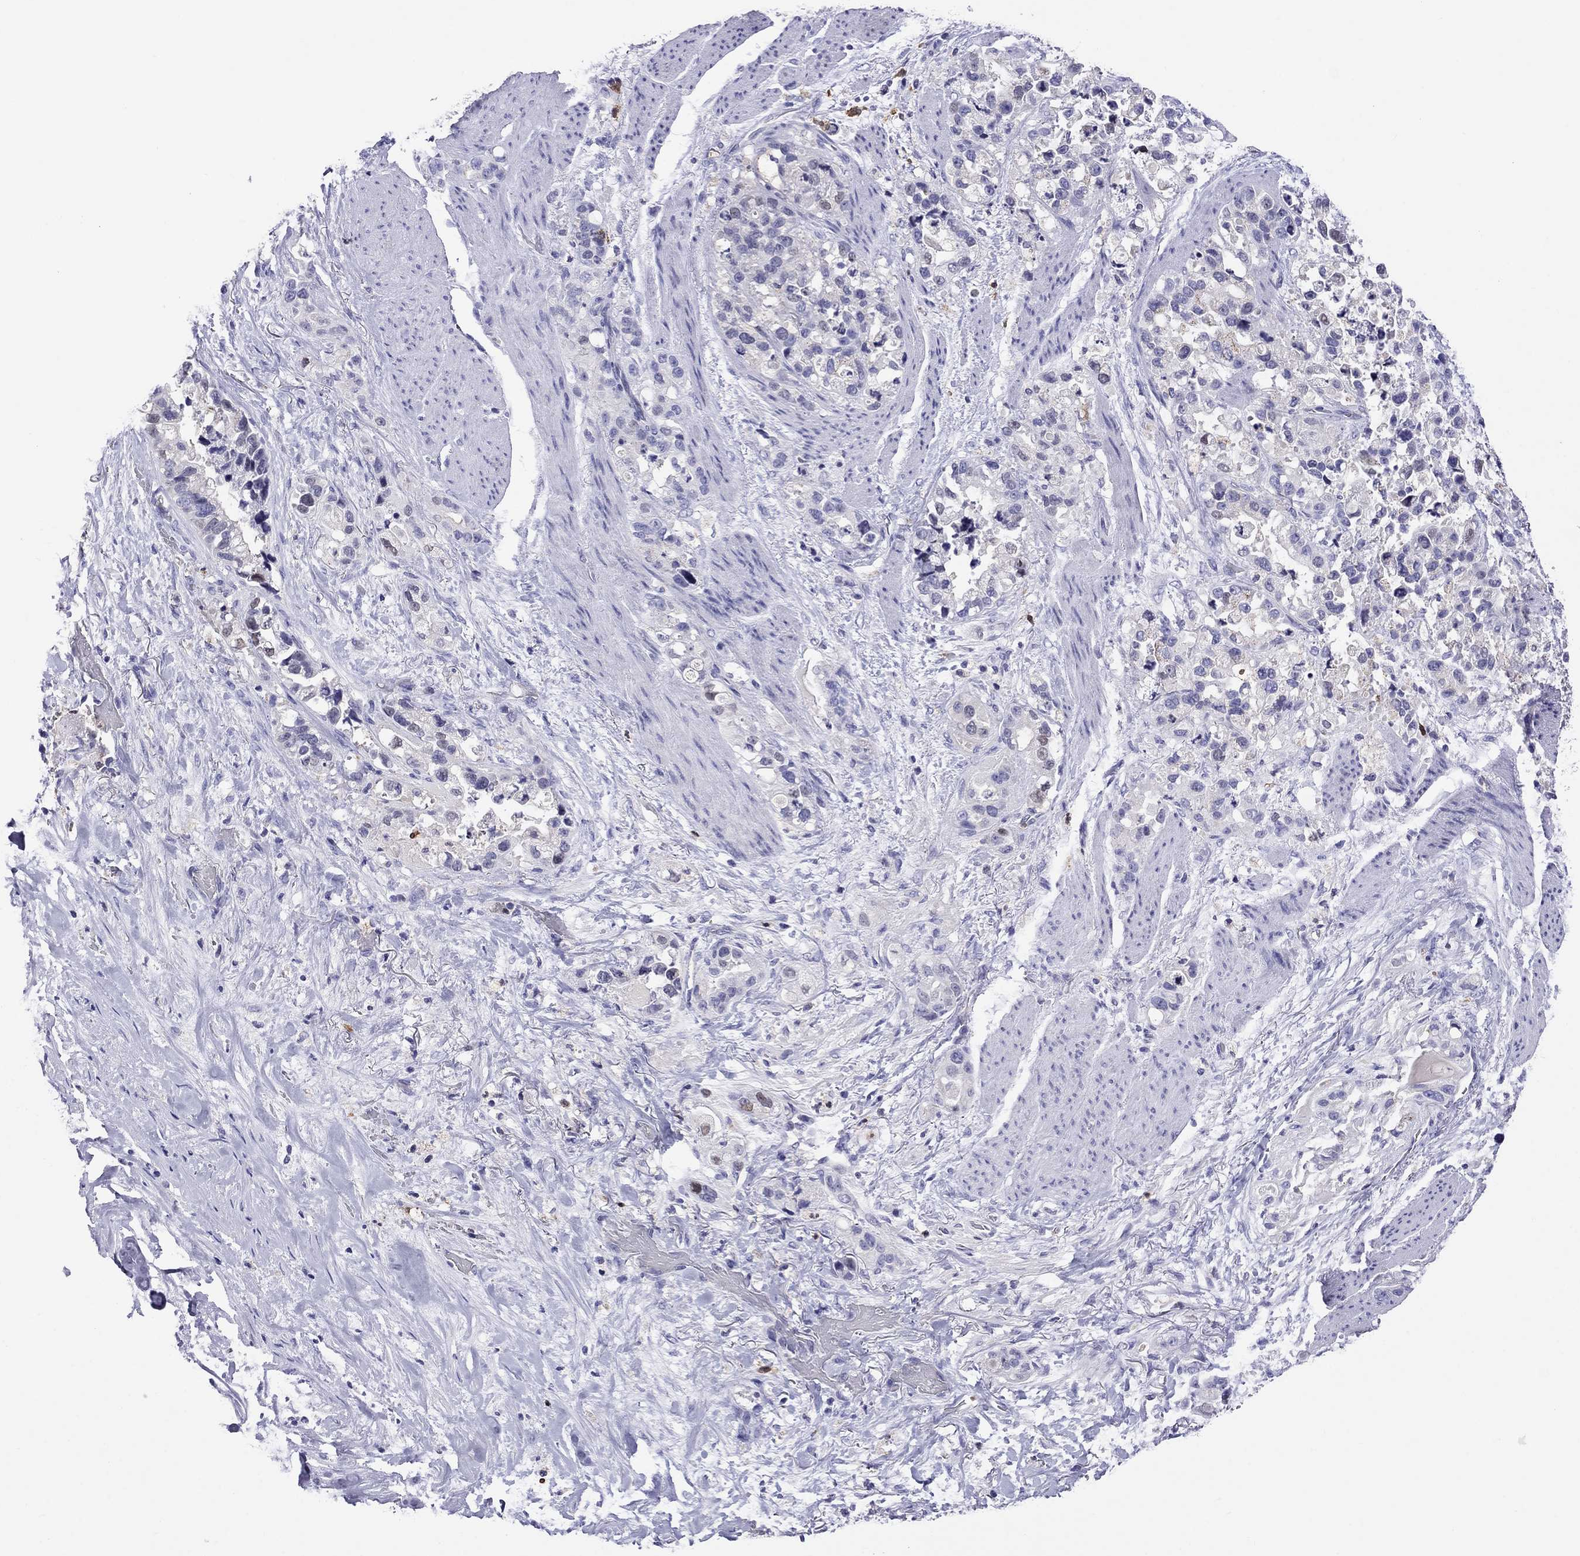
{"staining": {"intensity": "negative", "quantity": "none", "location": "none"}, "tissue": "stomach cancer", "cell_type": "Tumor cells", "image_type": "cancer", "snomed": [{"axis": "morphology", "description": "Adenocarcinoma, NOS"}, {"axis": "topography", "description": "Stomach"}], "caption": "This is an immunohistochemistry (IHC) image of human stomach adenocarcinoma. There is no expression in tumor cells.", "gene": "SCG2", "patient": {"sex": "male", "age": 59}}